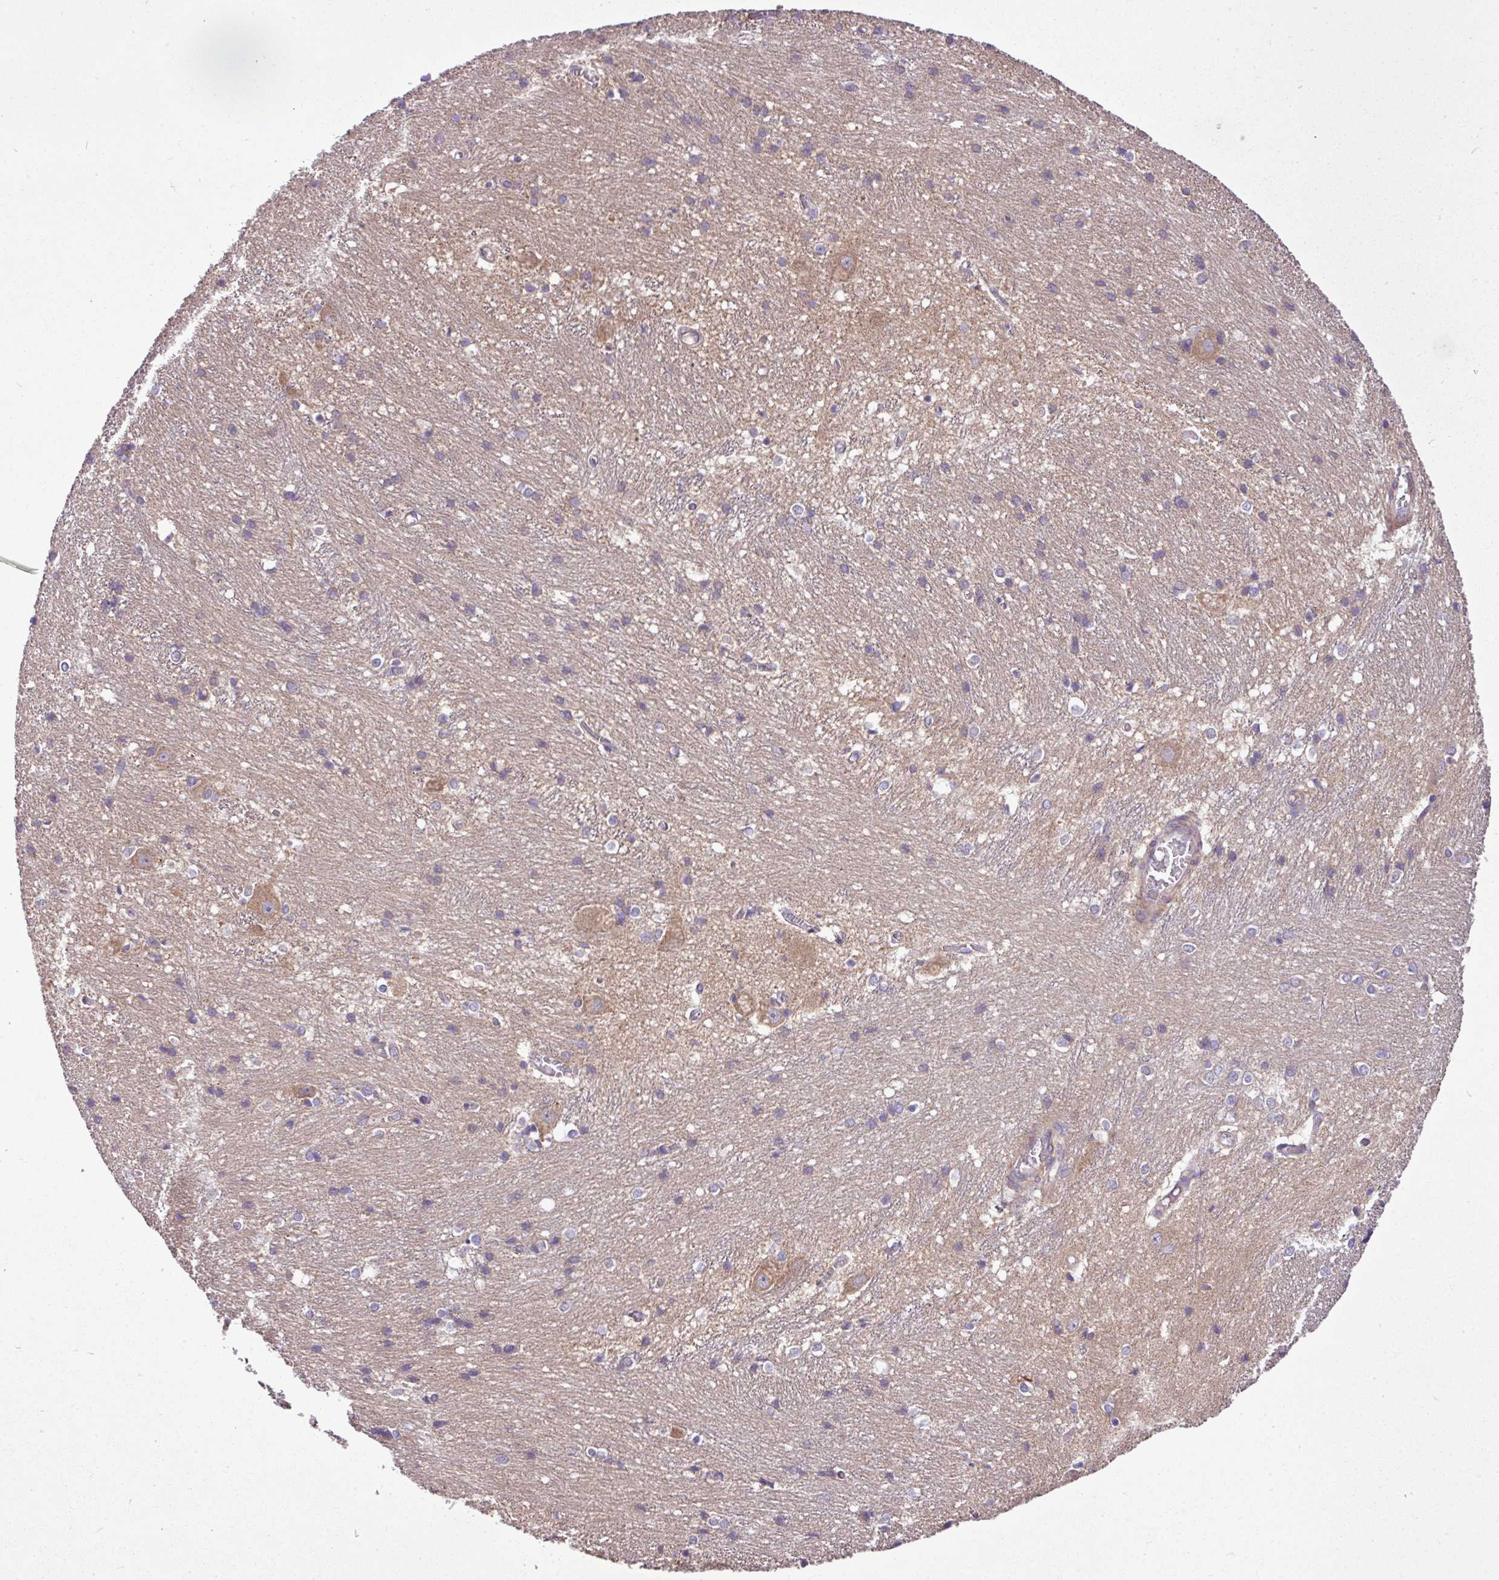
{"staining": {"intensity": "negative", "quantity": "none", "location": "none"}, "tissue": "caudate", "cell_type": "Glial cells", "image_type": "normal", "snomed": [{"axis": "morphology", "description": "Normal tissue, NOS"}, {"axis": "topography", "description": "Lateral ventricle wall"}], "caption": "Human caudate stained for a protein using immunohistochemistry (IHC) reveals no positivity in glial cells.", "gene": "TIMM10B", "patient": {"sex": "male", "age": 37}}